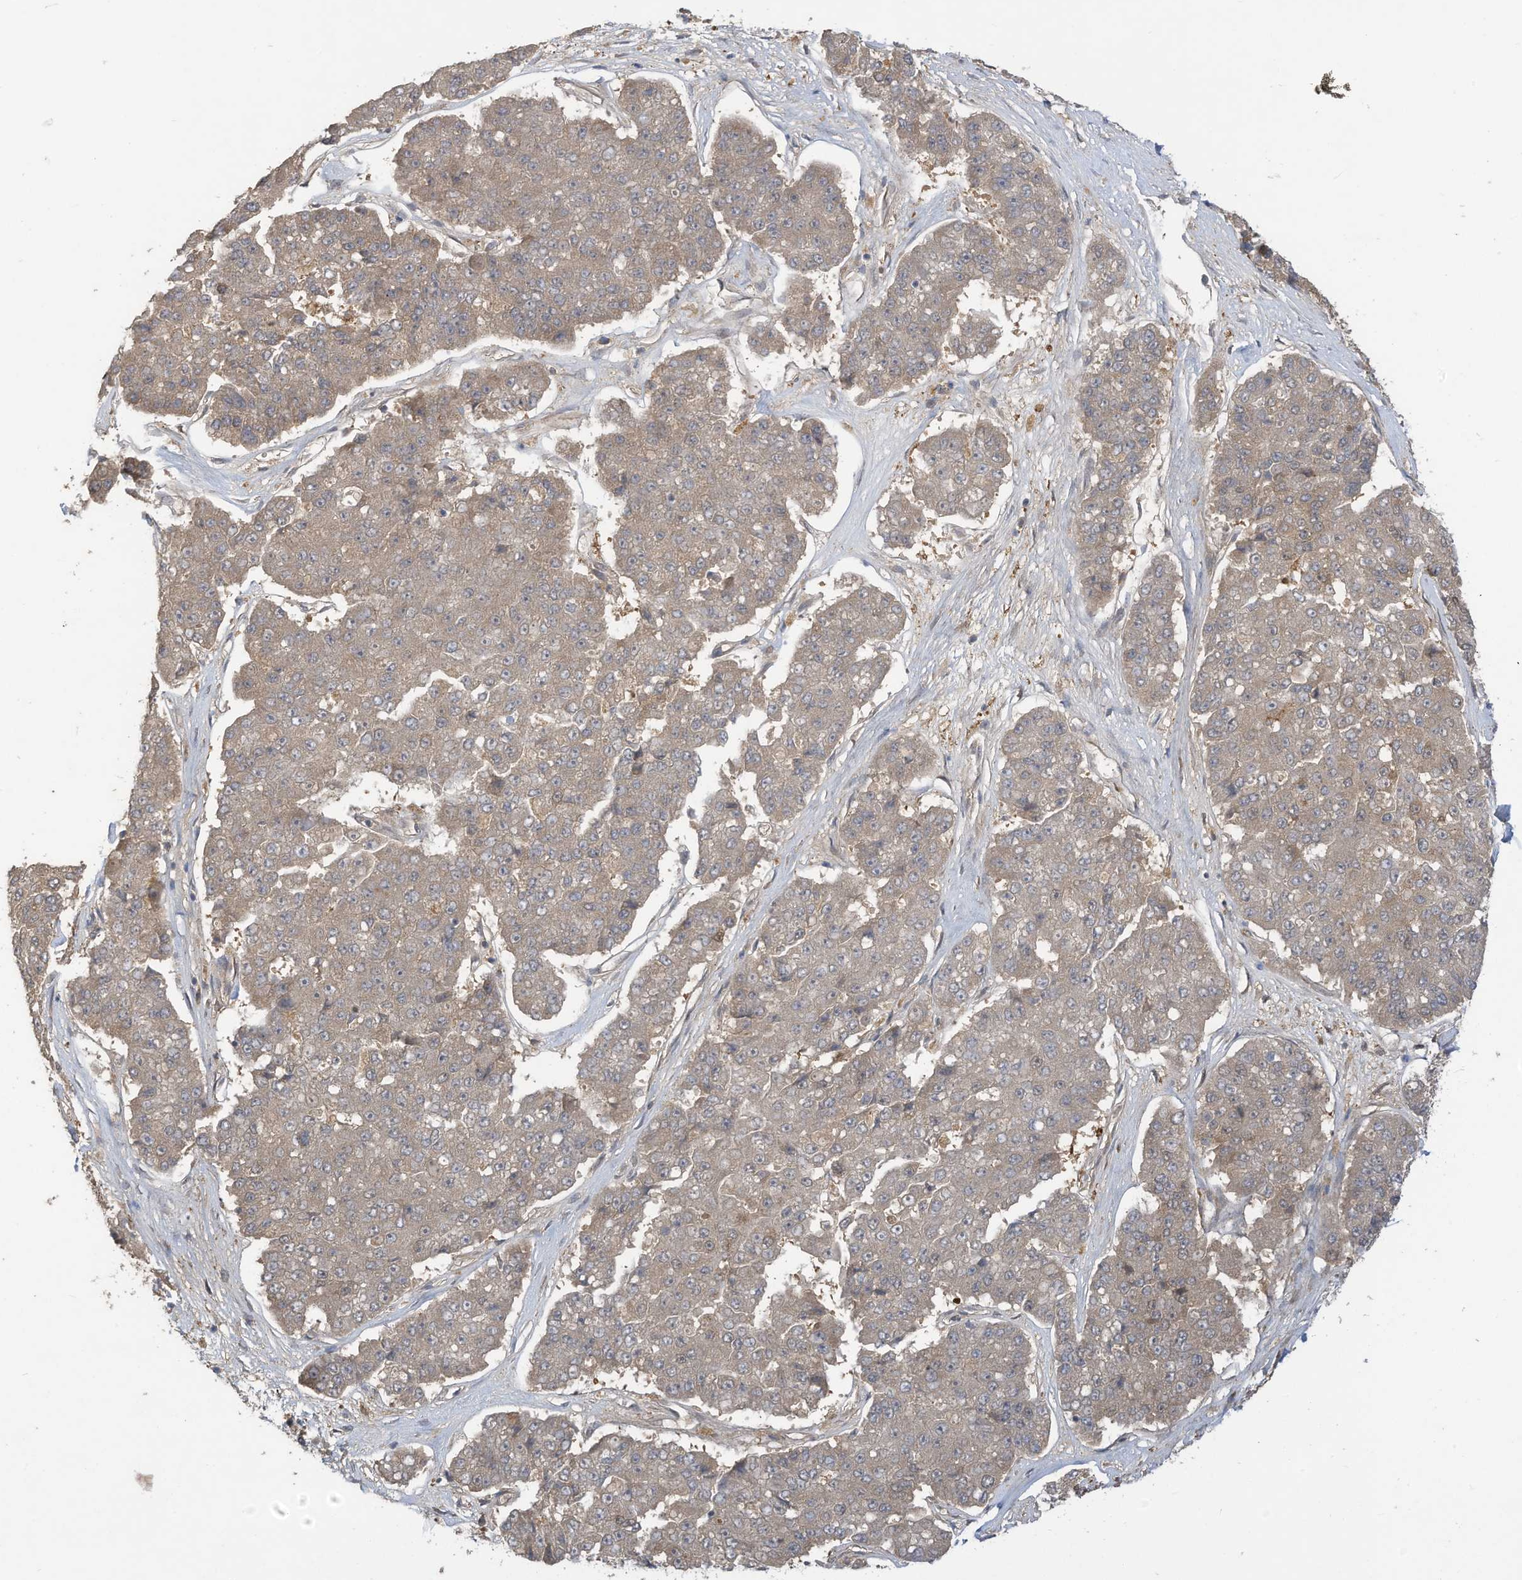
{"staining": {"intensity": "moderate", "quantity": "<25%", "location": "cytoplasmic/membranous"}, "tissue": "pancreatic cancer", "cell_type": "Tumor cells", "image_type": "cancer", "snomed": [{"axis": "morphology", "description": "Adenocarcinoma, NOS"}, {"axis": "topography", "description": "Pancreas"}], "caption": "Immunohistochemistry (IHC) photomicrograph of pancreatic adenocarcinoma stained for a protein (brown), which reveals low levels of moderate cytoplasmic/membranous expression in approximately <25% of tumor cells.", "gene": "ADI1", "patient": {"sex": "male", "age": 50}}